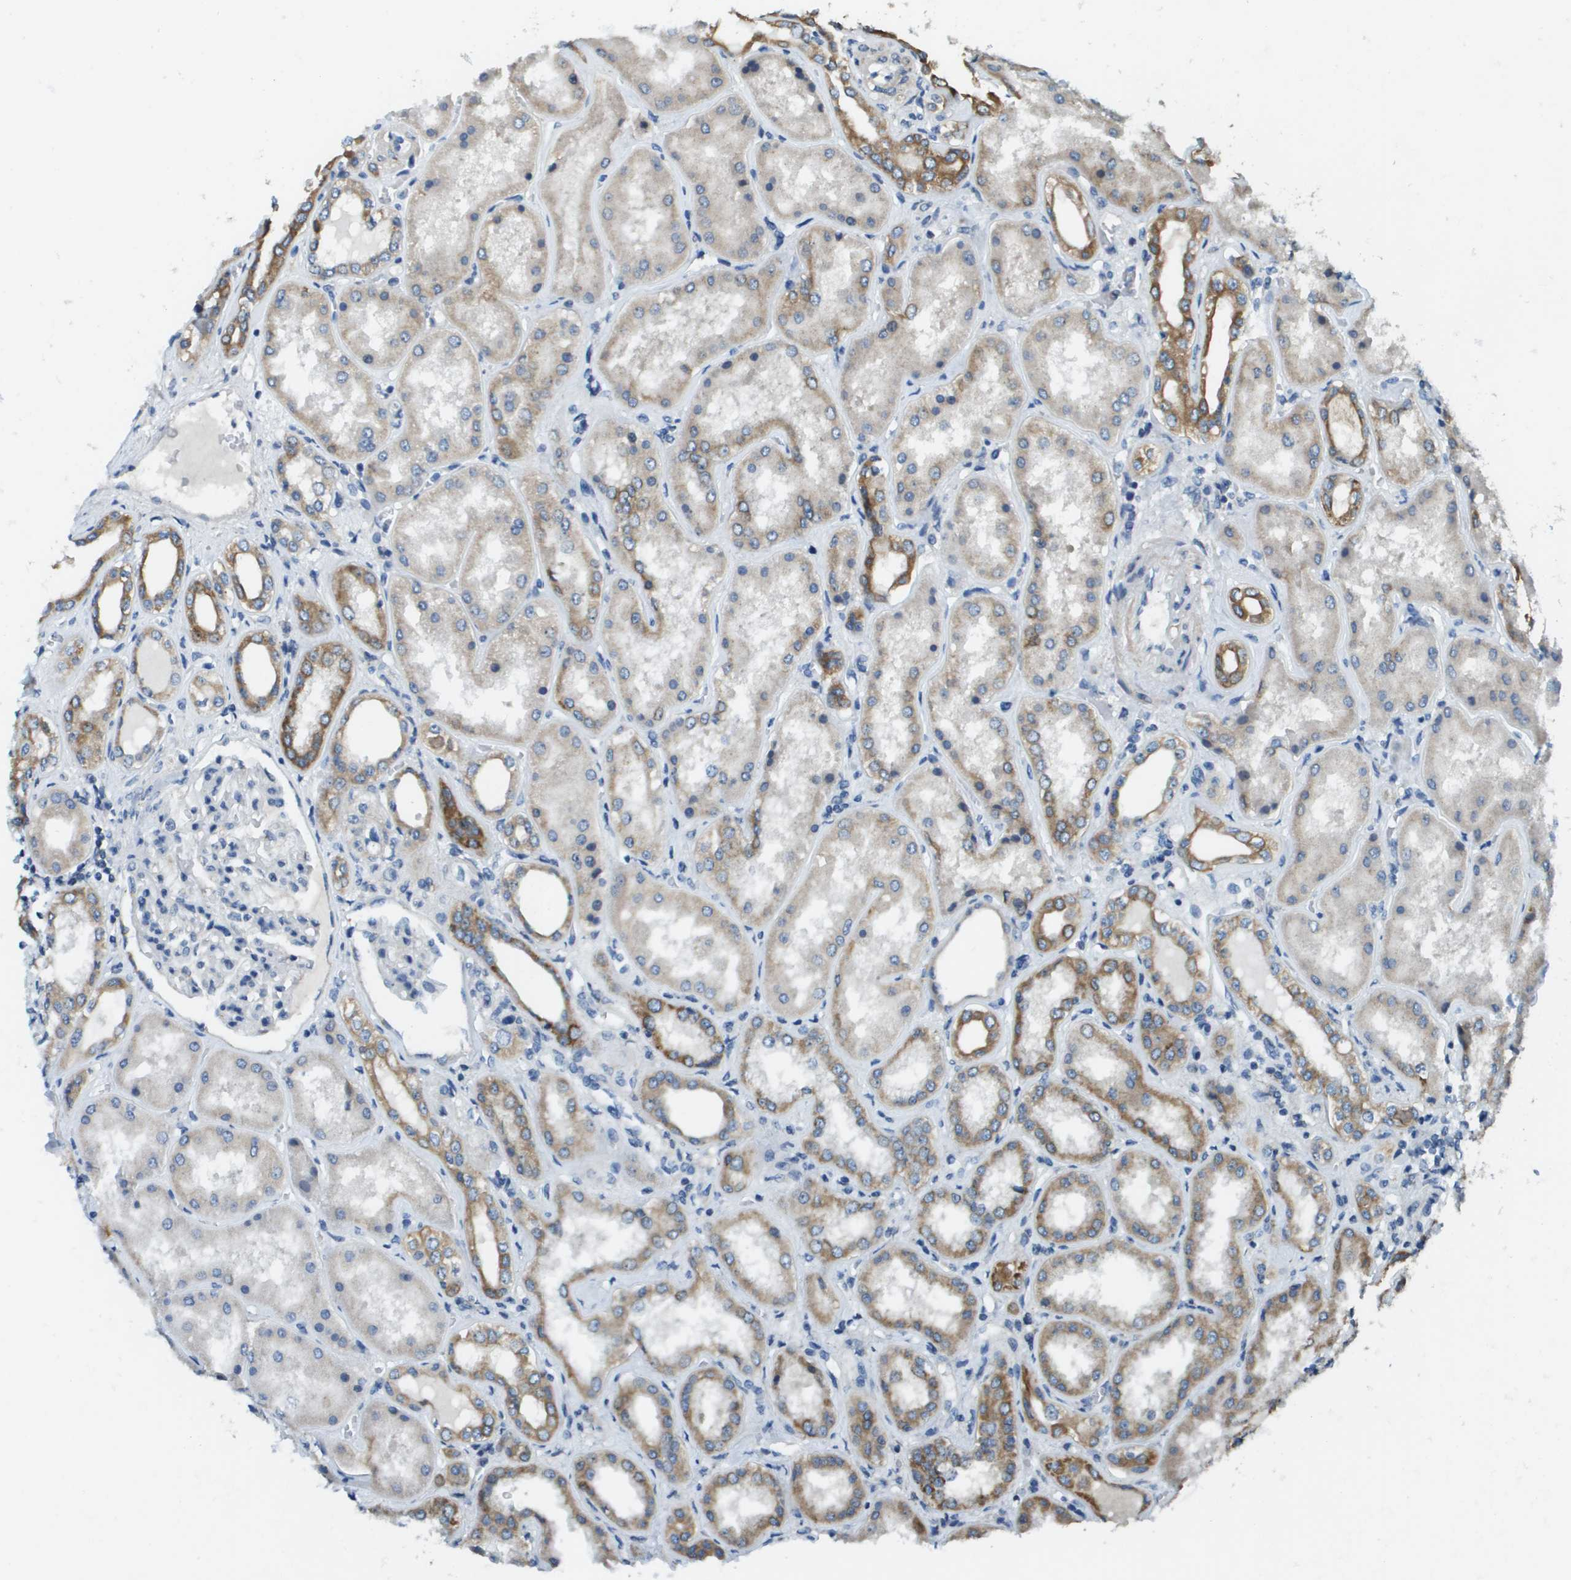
{"staining": {"intensity": "negative", "quantity": "none", "location": "none"}, "tissue": "kidney", "cell_type": "Cells in glomeruli", "image_type": "normal", "snomed": [{"axis": "morphology", "description": "Normal tissue, NOS"}, {"axis": "topography", "description": "Kidney"}], "caption": "The photomicrograph demonstrates no staining of cells in glomeruli in benign kidney. (DAB IHC, high magnification).", "gene": "CDKN2C", "patient": {"sex": "female", "age": 56}}